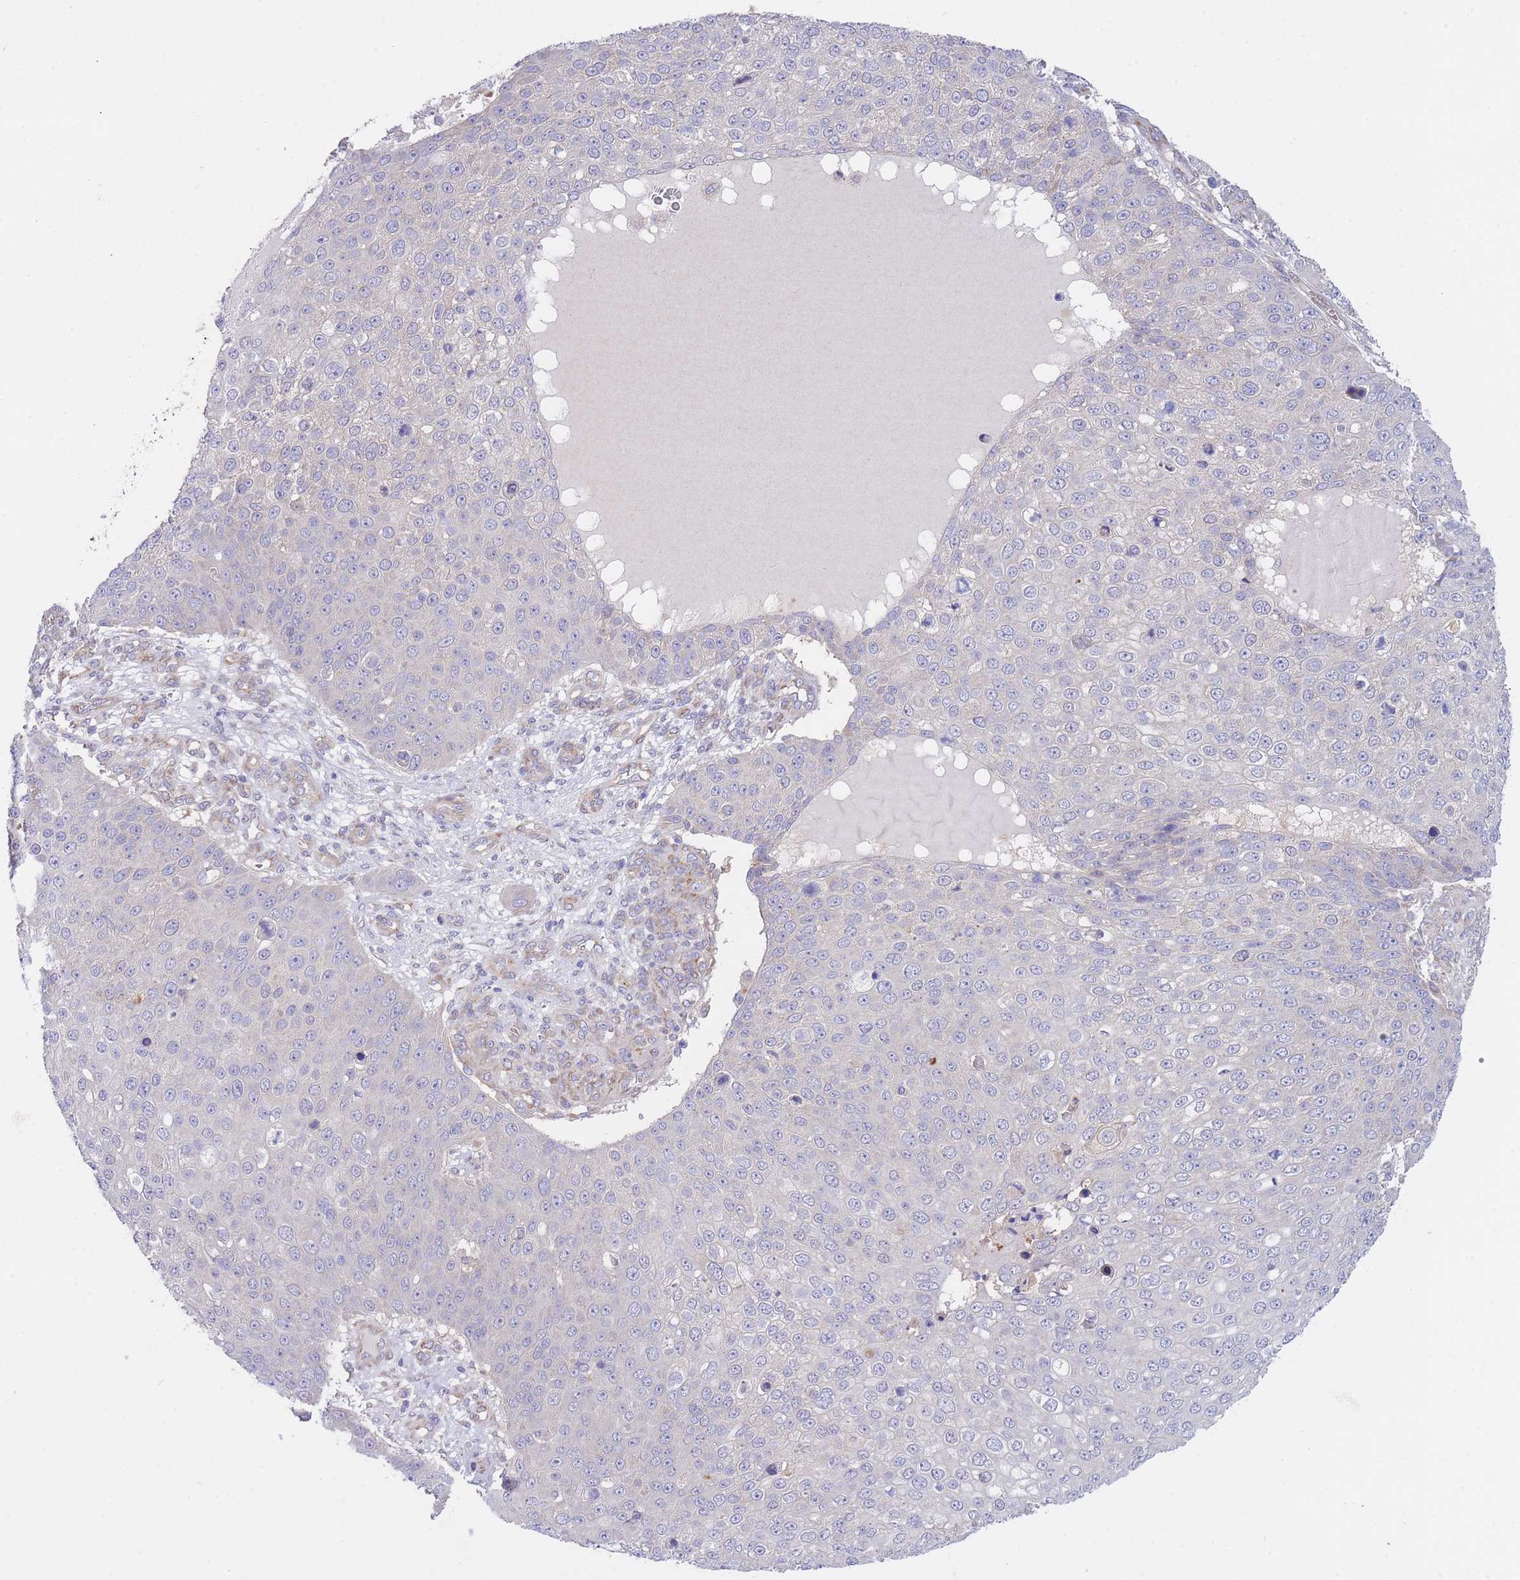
{"staining": {"intensity": "negative", "quantity": "none", "location": "none"}, "tissue": "skin cancer", "cell_type": "Tumor cells", "image_type": "cancer", "snomed": [{"axis": "morphology", "description": "Squamous cell carcinoma, NOS"}, {"axis": "topography", "description": "Skin"}], "caption": "This is an immunohistochemistry photomicrograph of skin cancer. There is no expression in tumor cells.", "gene": "CHAC1", "patient": {"sex": "male", "age": 71}}